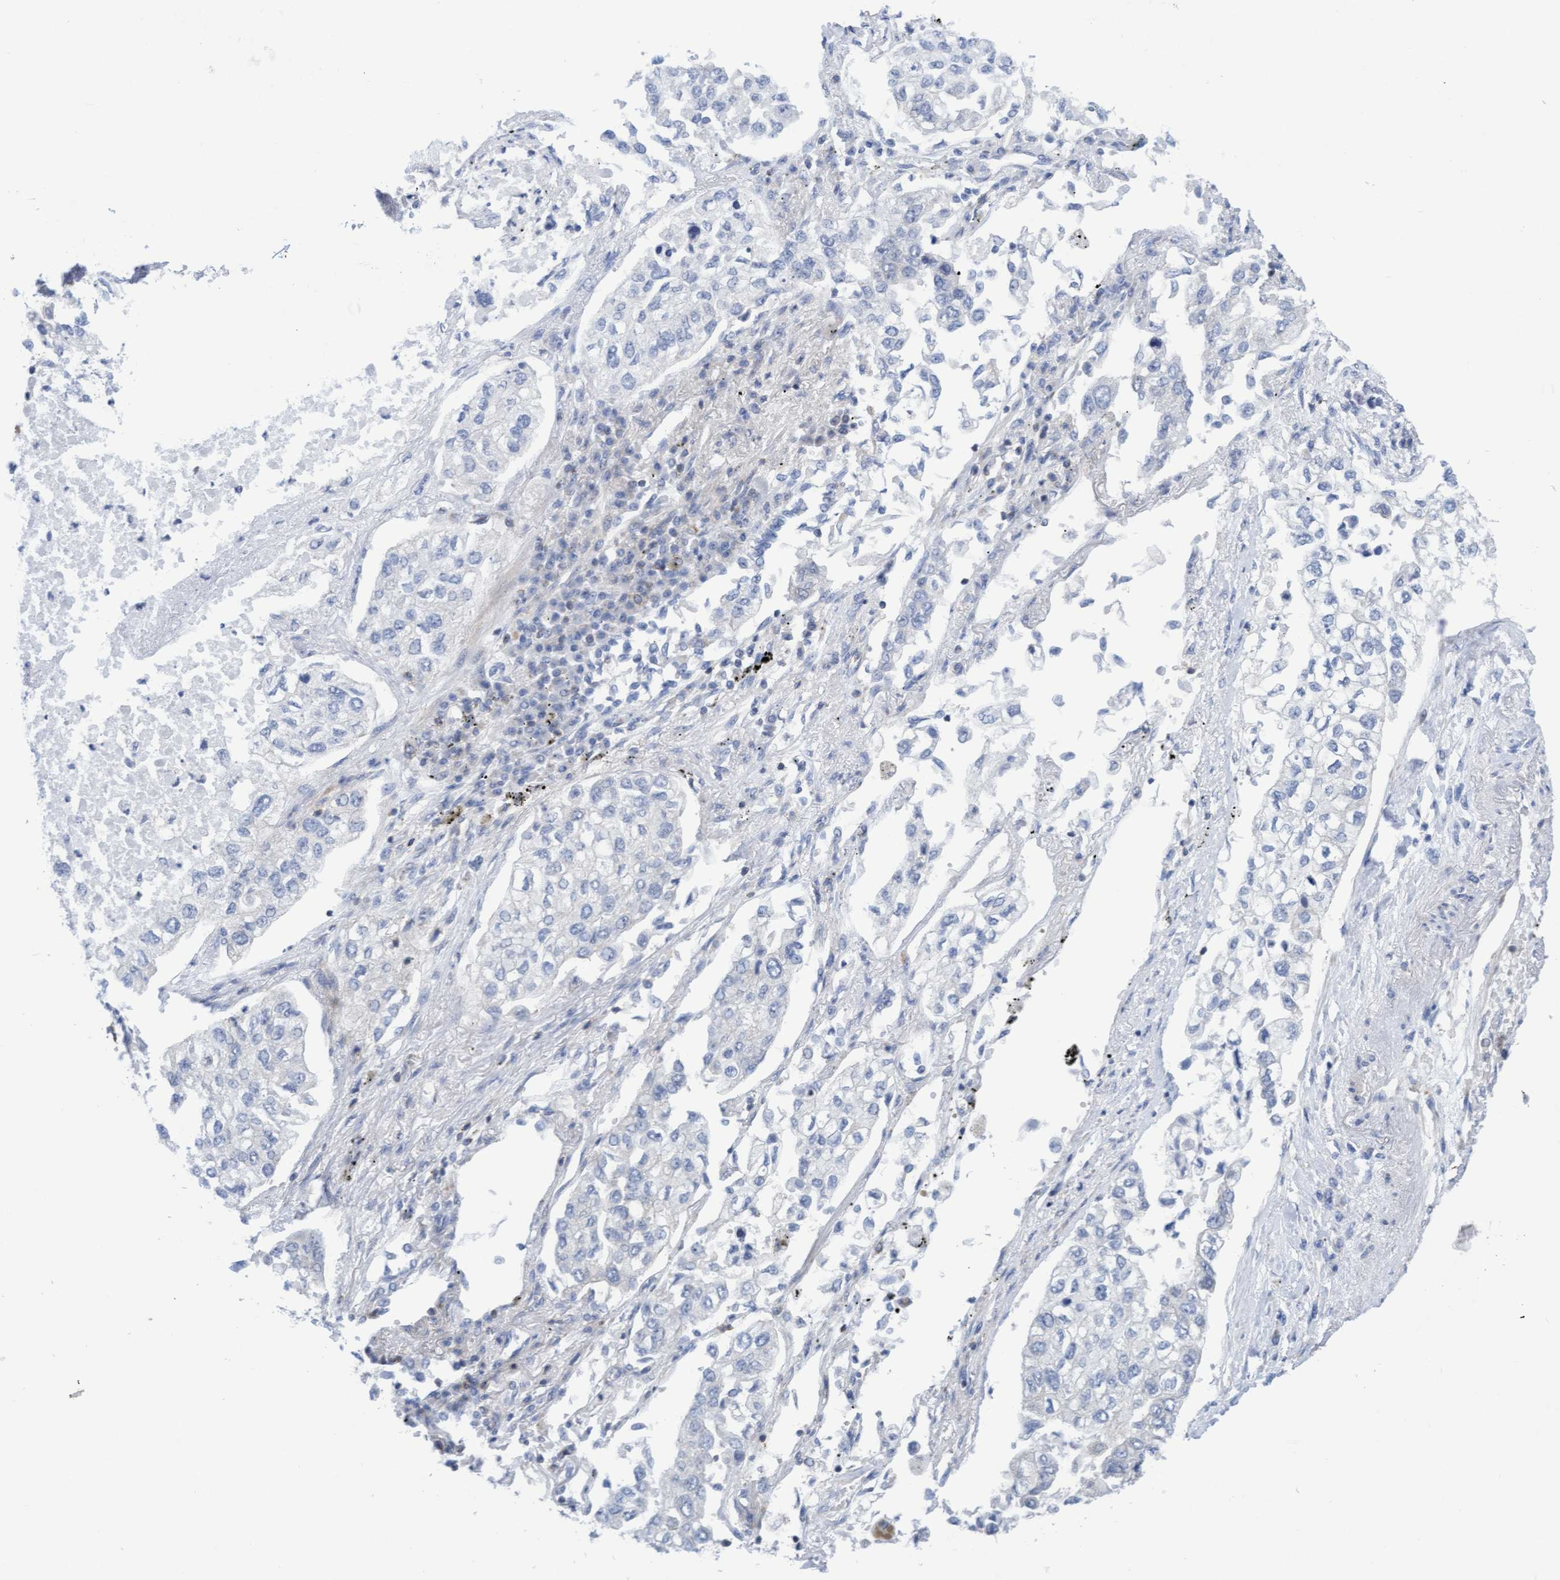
{"staining": {"intensity": "negative", "quantity": "none", "location": "none"}, "tissue": "lung cancer", "cell_type": "Tumor cells", "image_type": "cancer", "snomed": [{"axis": "morphology", "description": "Inflammation, NOS"}, {"axis": "morphology", "description": "Adenocarcinoma, NOS"}, {"axis": "topography", "description": "Lung"}], "caption": "Protein analysis of lung cancer (adenocarcinoma) displays no significant positivity in tumor cells.", "gene": "FNBP1", "patient": {"sex": "male", "age": 63}}